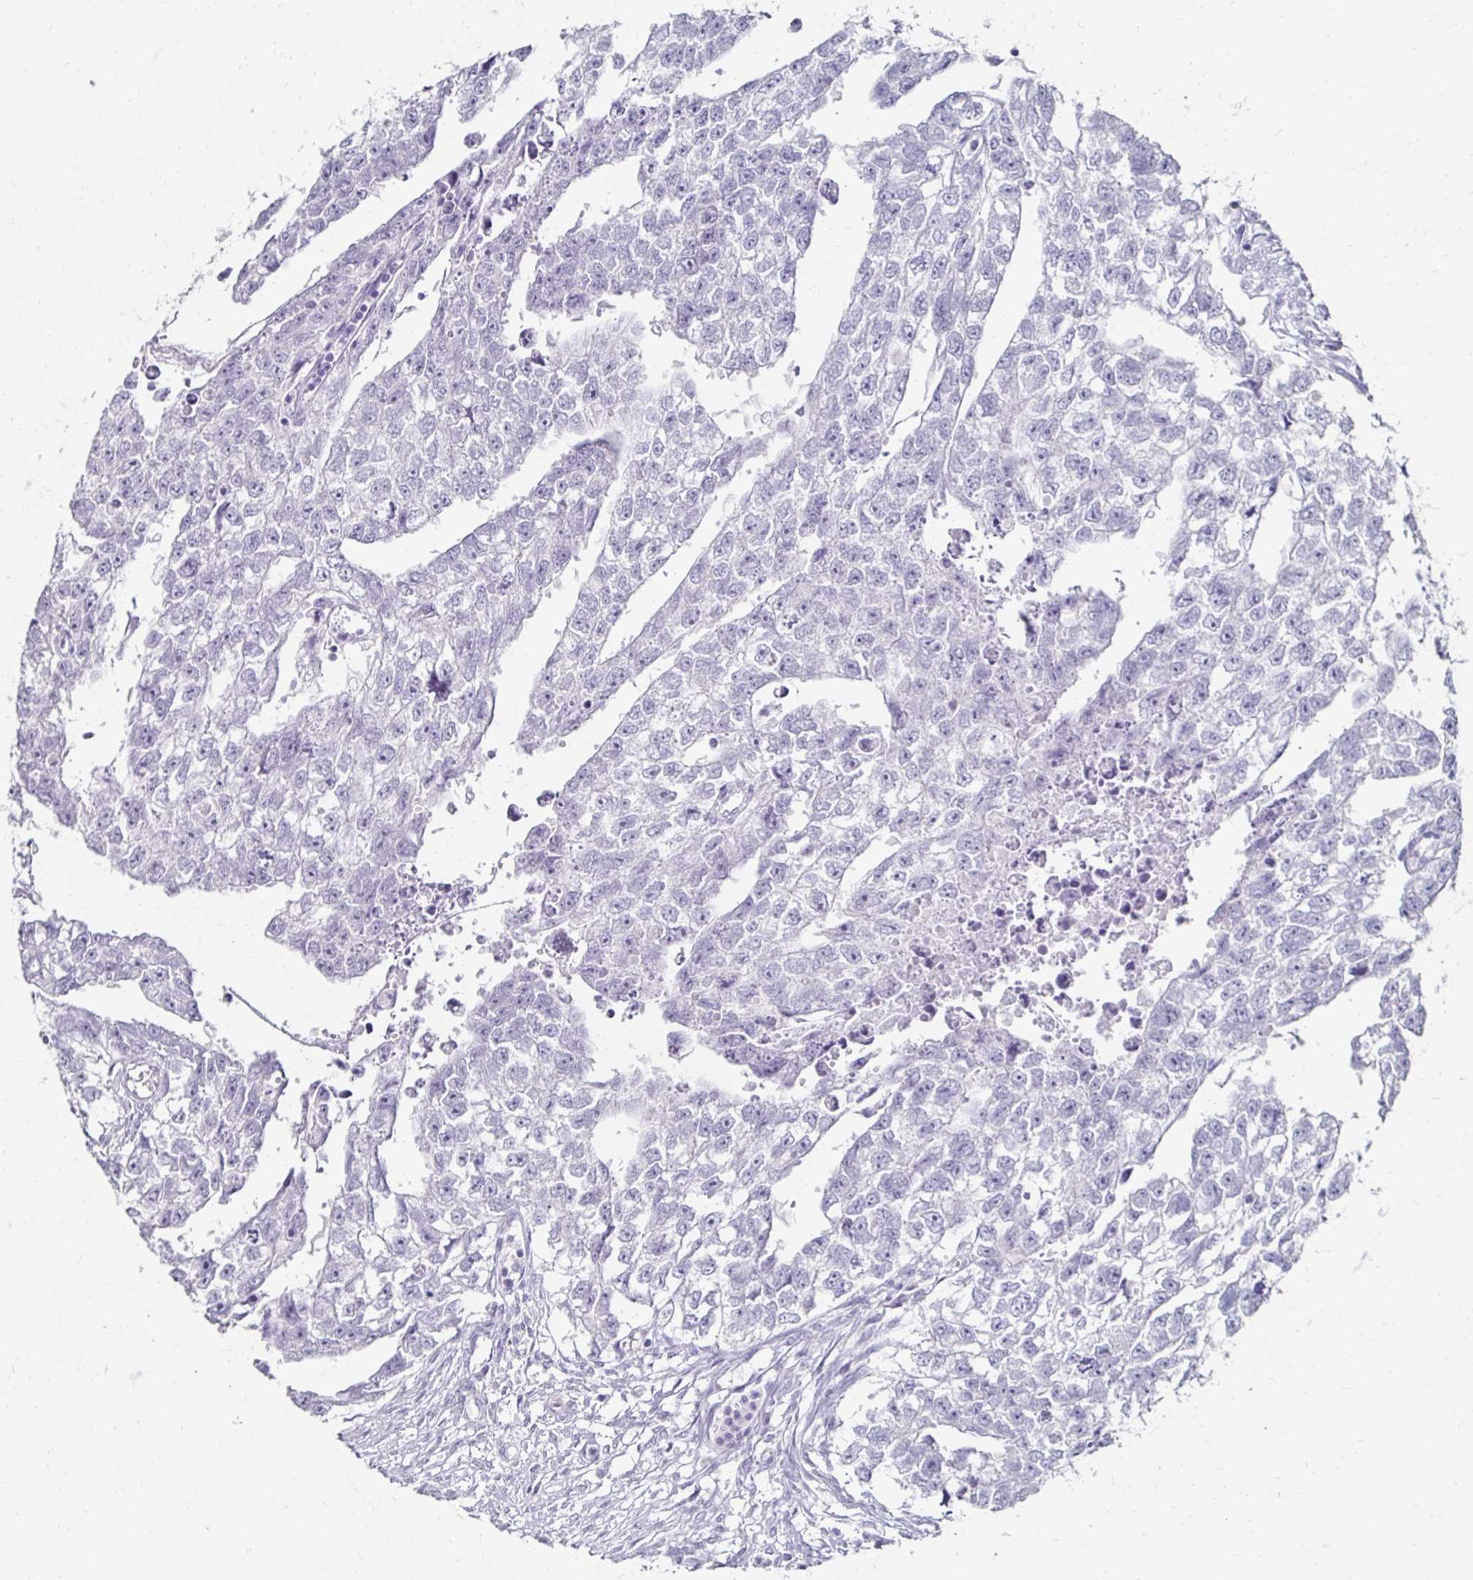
{"staining": {"intensity": "negative", "quantity": "none", "location": "none"}, "tissue": "testis cancer", "cell_type": "Tumor cells", "image_type": "cancer", "snomed": [{"axis": "morphology", "description": "Carcinoma, Embryonal, NOS"}, {"axis": "morphology", "description": "Teratoma, malignant, NOS"}, {"axis": "topography", "description": "Testis"}], "caption": "Tumor cells are negative for brown protein staining in testis embryonal carcinoma.", "gene": "TOMM34", "patient": {"sex": "male", "age": 44}}